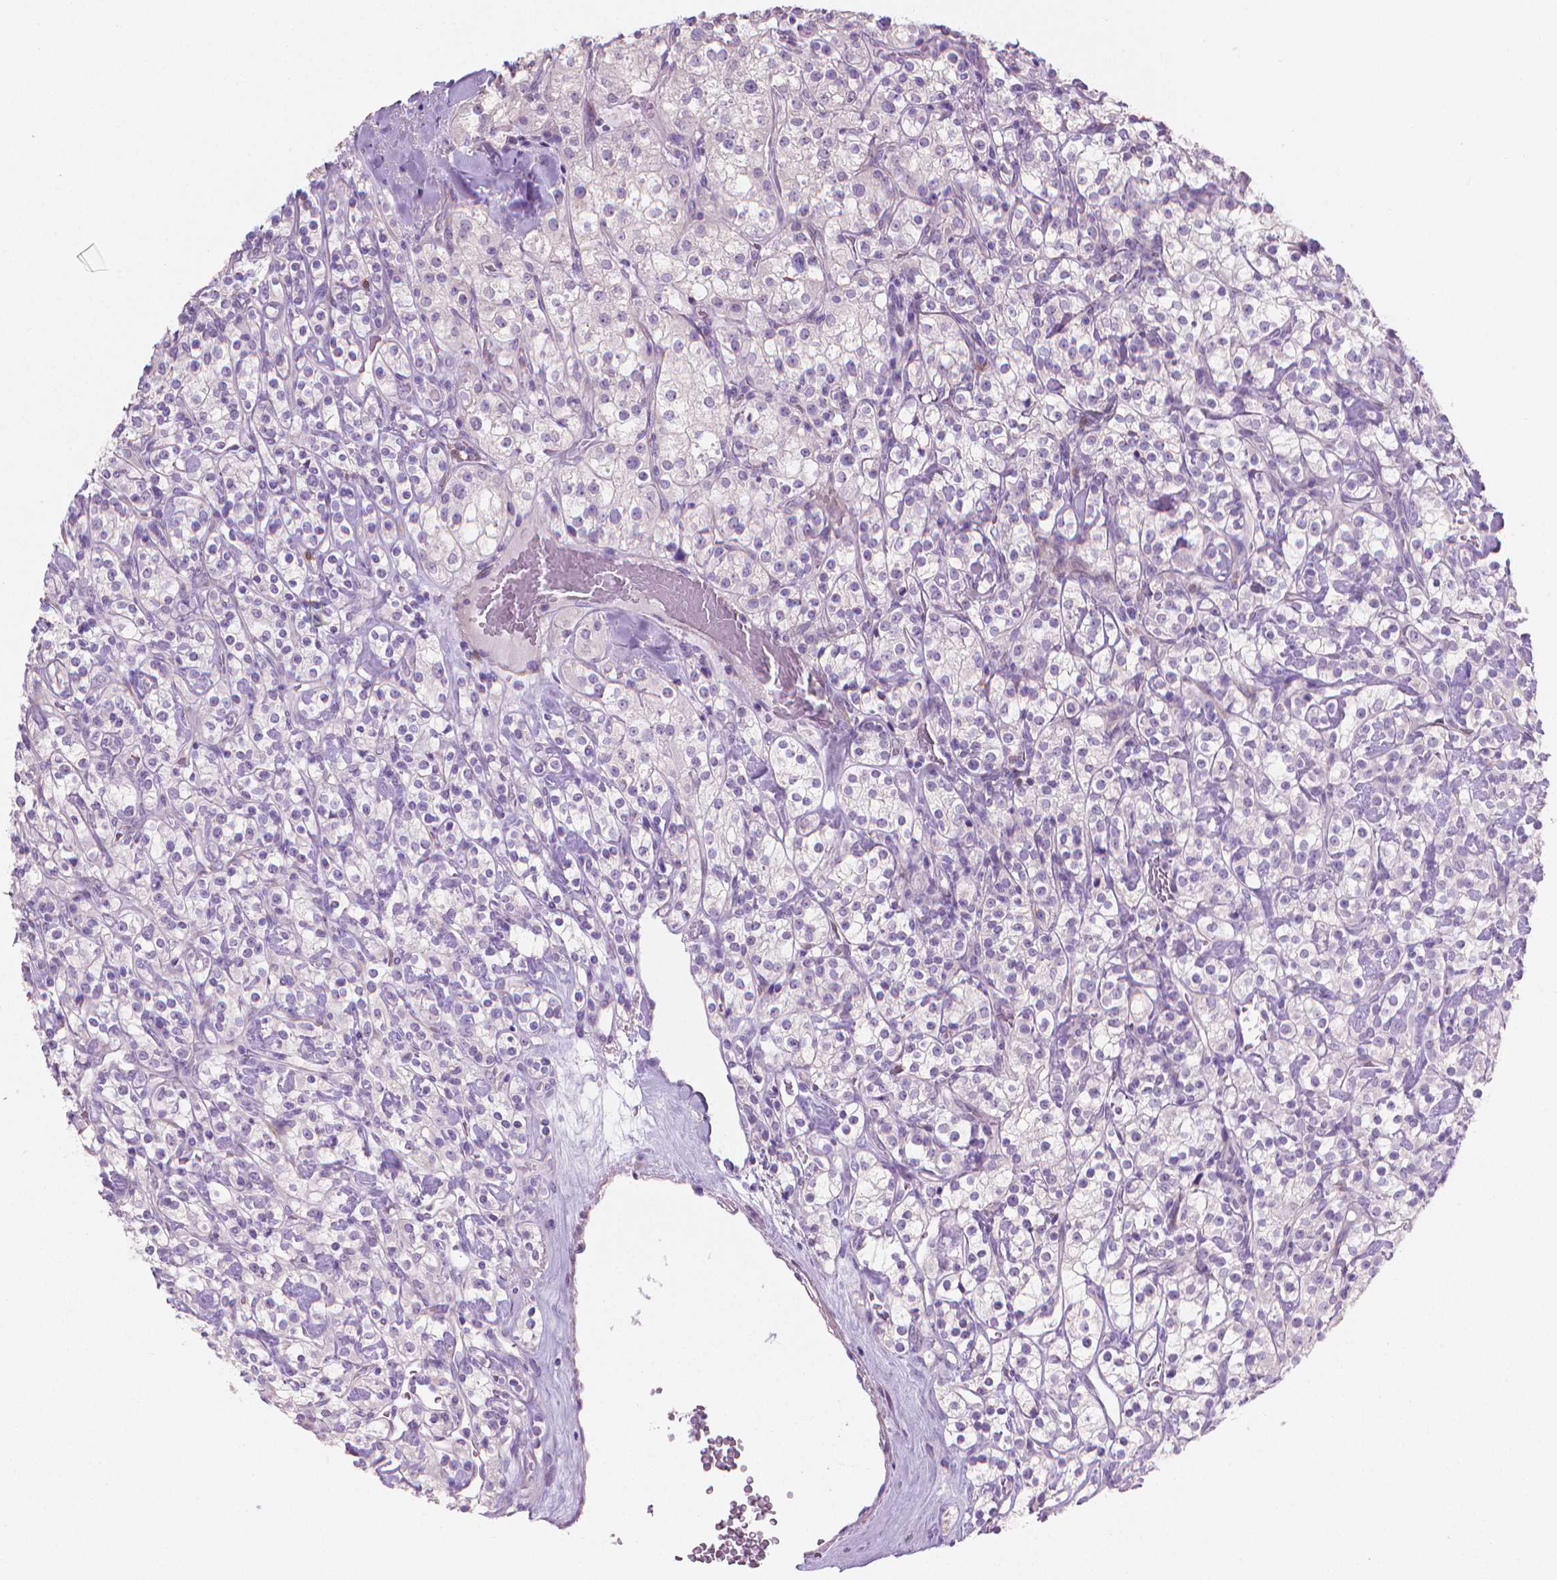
{"staining": {"intensity": "negative", "quantity": "none", "location": "none"}, "tissue": "renal cancer", "cell_type": "Tumor cells", "image_type": "cancer", "snomed": [{"axis": "morphology", "description": "Adenocarcinoma, NOS"}, {"axis": "topography", "description": "Kidney"}], "caption": "Tumor cells show no significant staining in renal adenocarcinoma. Brightfield microscopy of immunohistochemistry (IHC) stained with DAB (brown) and hematoxylin (blue), captured at high magnification.", "gene": "GSDMA", "patient": {"sex": "male", "age": 77}}